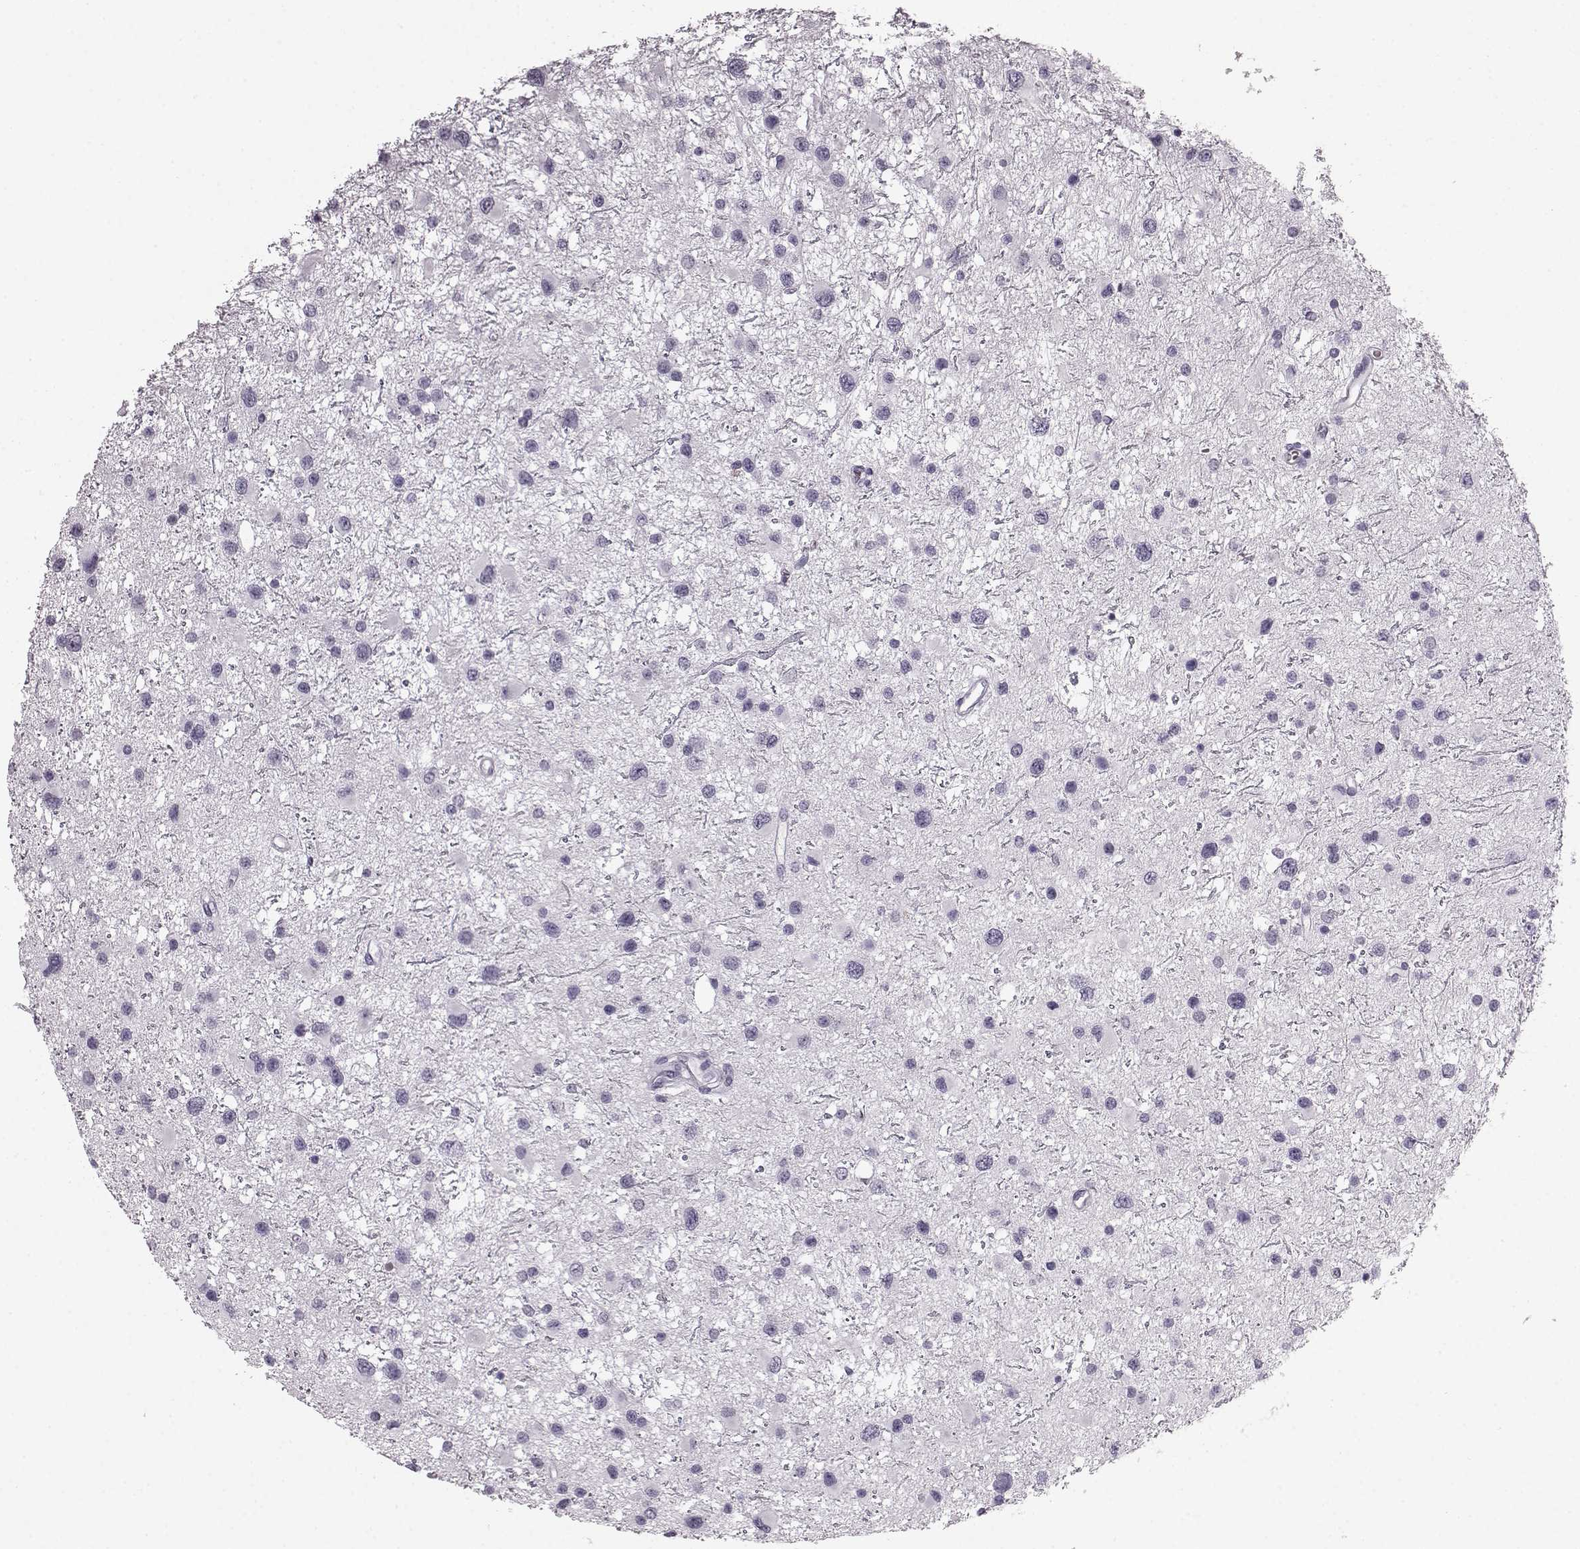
{"staining": {"intensity": "negative", "quantity": "none", "location": "none"}, "tissue": "glioma", "cell_type": "Tumor cells", "image_type": "cancer", "snomed": [{"axis": "morphology", "description": "Glioma, malignant, Low grade"}, {"axis": "topography", "description": "Brain"}], "caption": "Human malignant glioma (low-grade) stained for a protein using immunohistochemistry exhibits no staining in tumor cells.", "gene": "AIPL1", "patient": {"sex": "female", "age": 32}}